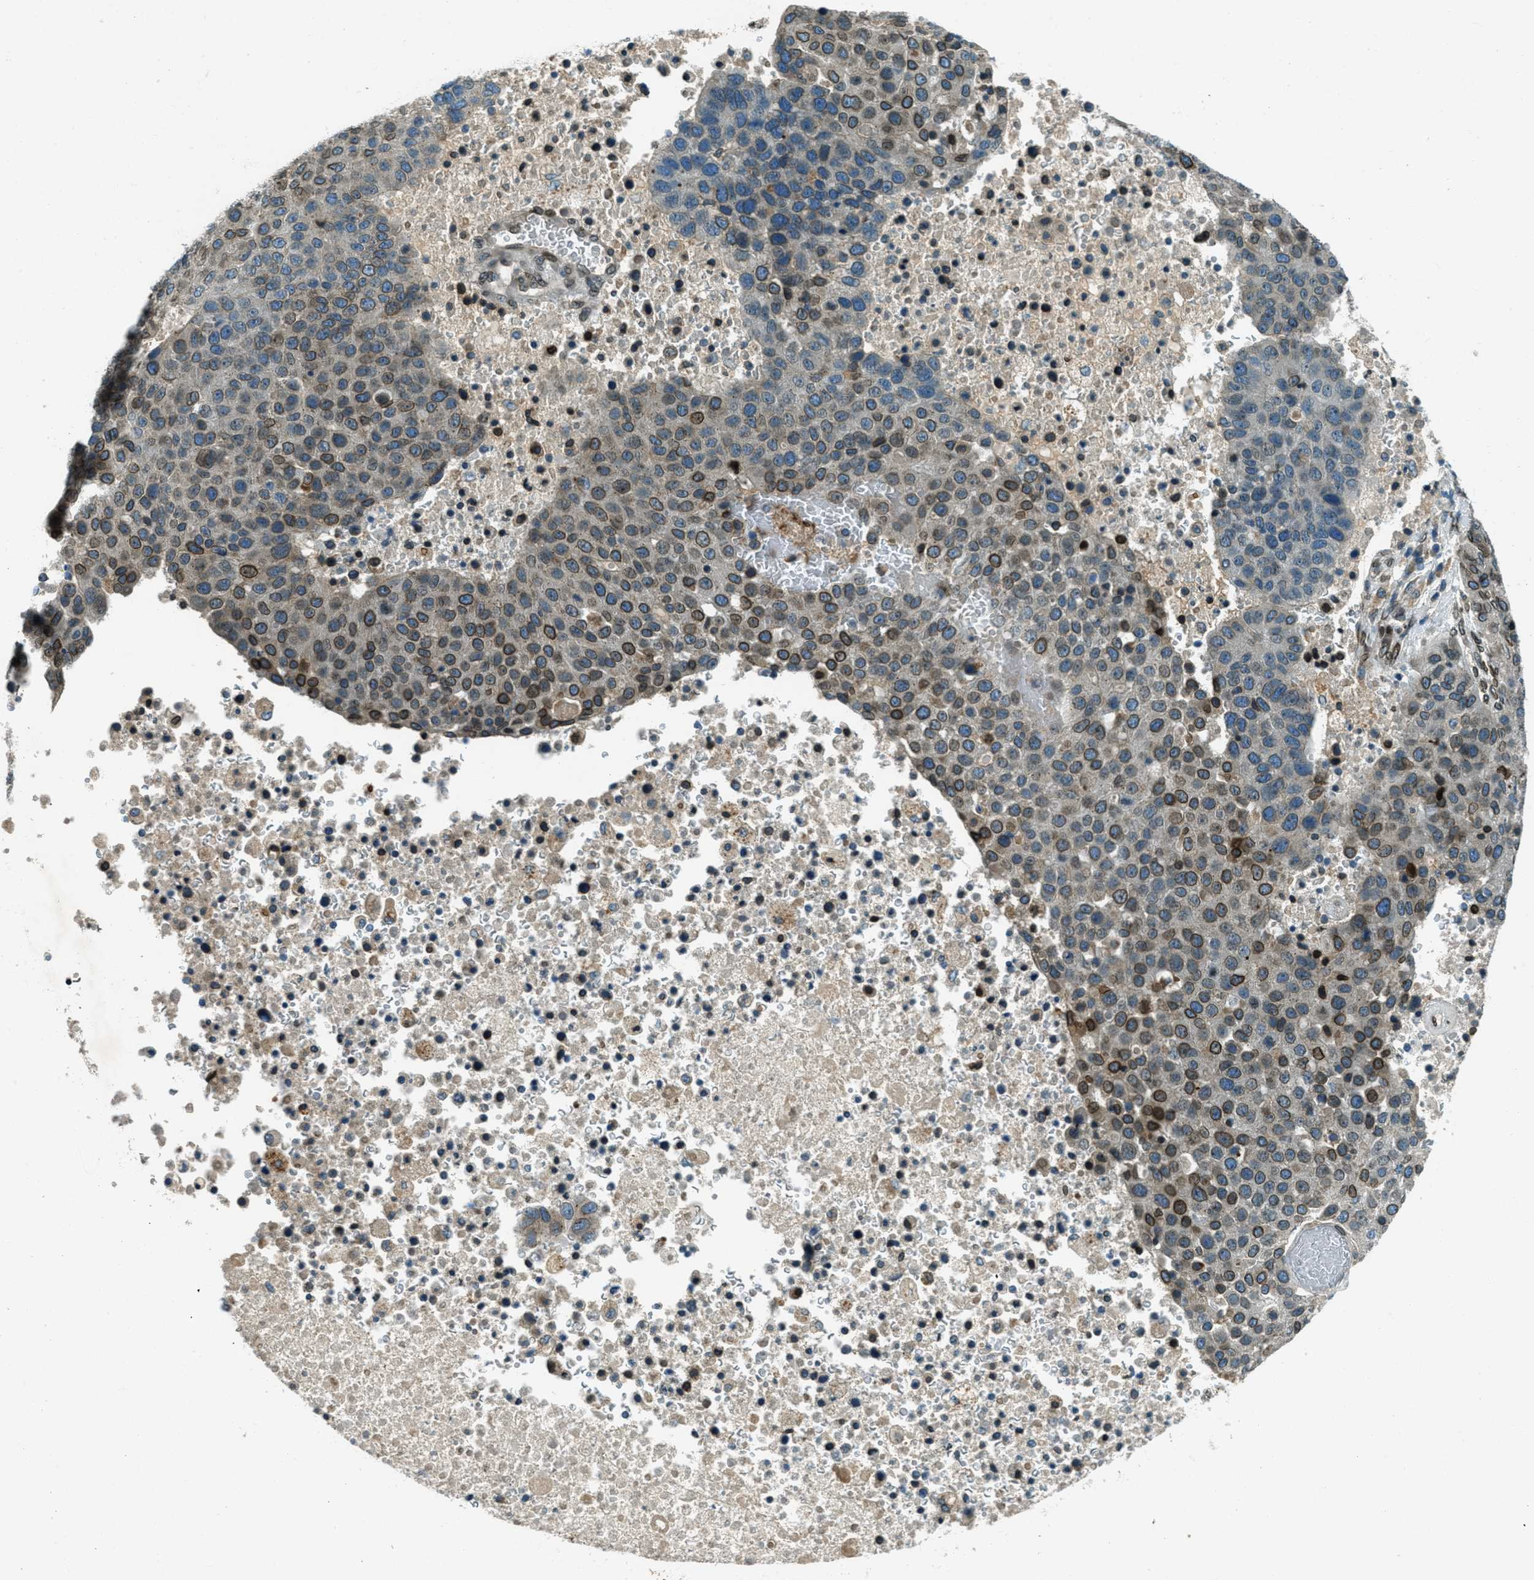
{"staining": {"intensity": "moderate", "quantity": ">75%", "location": "cytoplasmic/membranous,nuclear"}, "tissue": "pancreatic cancer", "cell_type": "Tumor cells", "image_type": "cancer", "snomed": [{"axis": "morphology", "description": "Adenocarcinoma, NOS"}, {"axis": "topography", "description": "Pancreas"}], "caption": "Protein expression analysis of human pancreatic cancer (adenocarcinoma) reveals moderate cytoplasmic/membranous and nuclear expression in approximately >75% of tumor cells.", "gene": "LEMD2", "patient": {"sex": "female", "age": 61}}